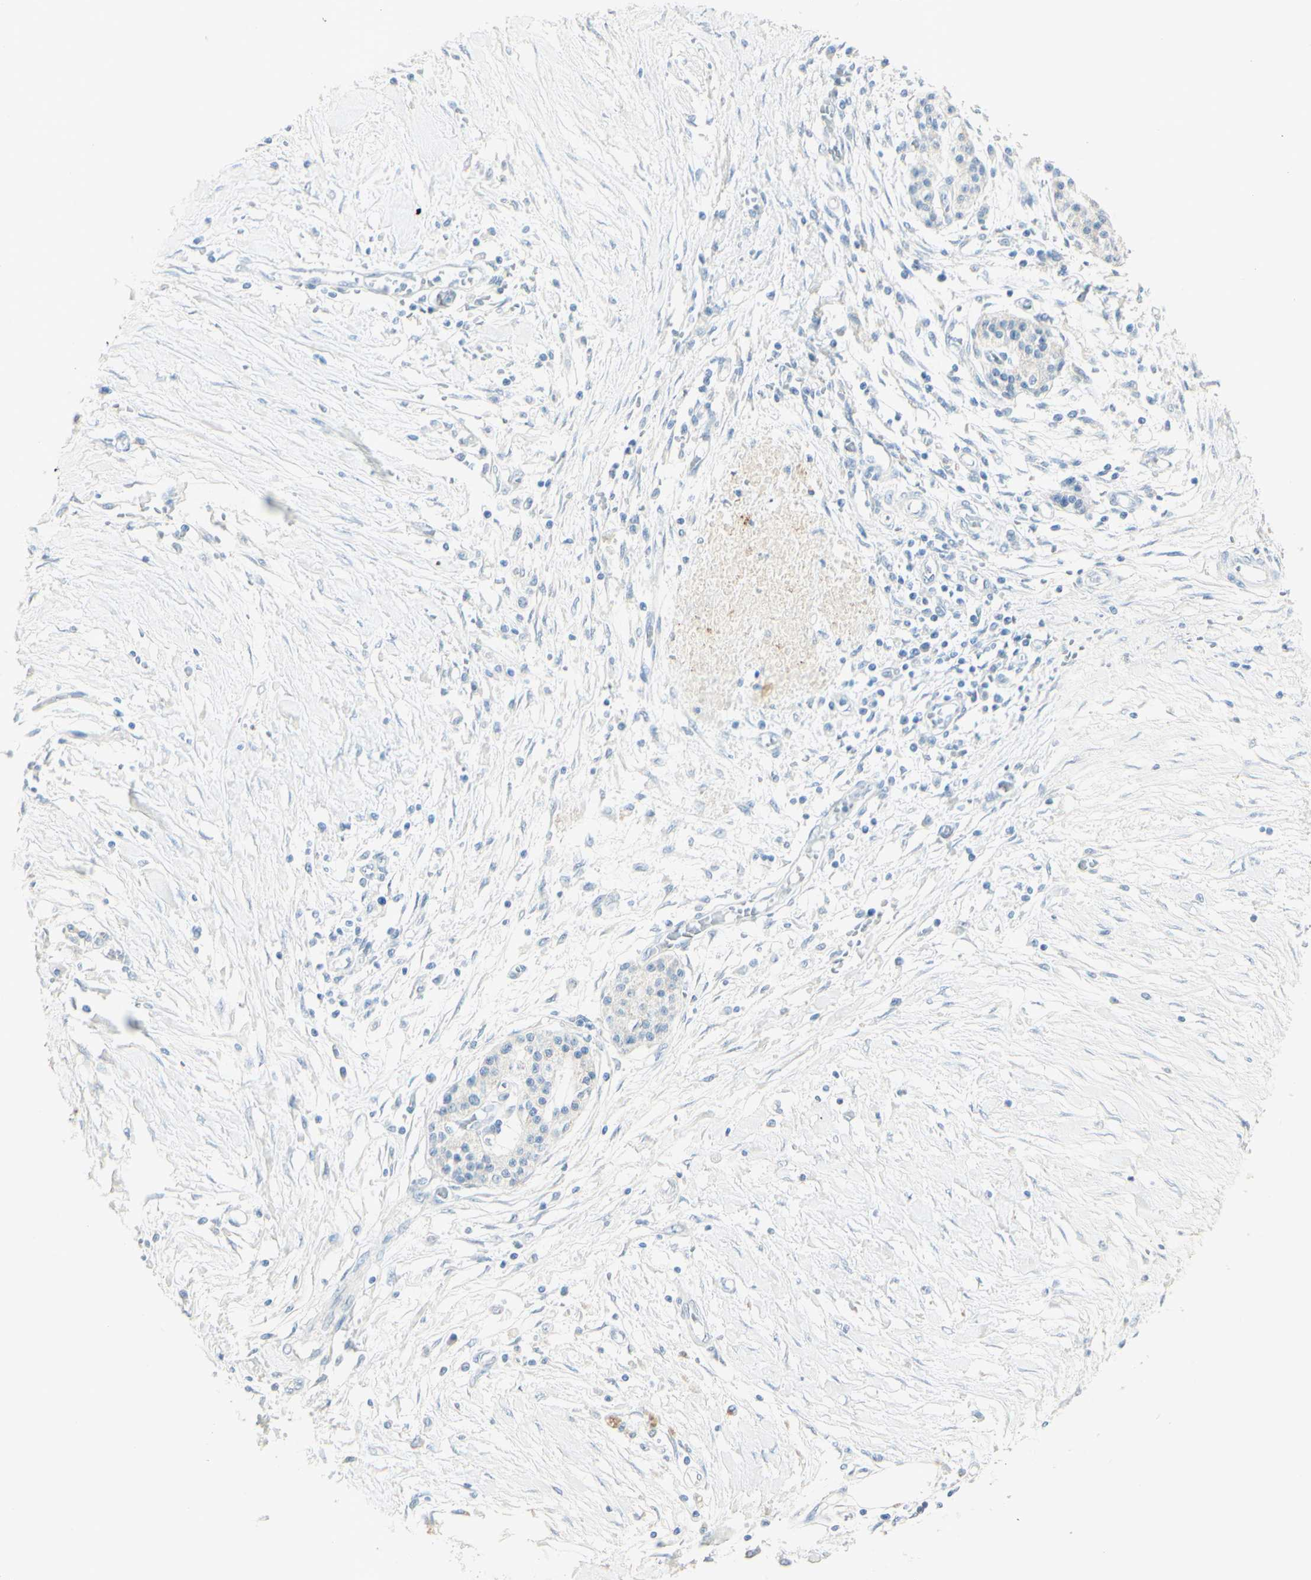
{"staining": {"intensity": "negative", "quantity": "none", "location": "none"}, "tissue": "pancreatic cancer", "cell_type": "Tumor cells", "image_type": "cancer", "snomed": [{"axis": "morphology", "description": "Adenocarcinoma, NOS"}, {"axis": "topography", "description": "Pancreas"}], "caption": "Immunohistochemistry (IHC) image of human adenocarcinoma (pancreatic) stained for a protein (brown), which displays no expression in tumor cells. (Stains: DAB immunohistochemistry (IHC) with hematoxylin counter stain, Microscopy: brightfield microscopy at high magnification).", "gene": "ART3", "patient": {"sex": "female", "age": 70}}